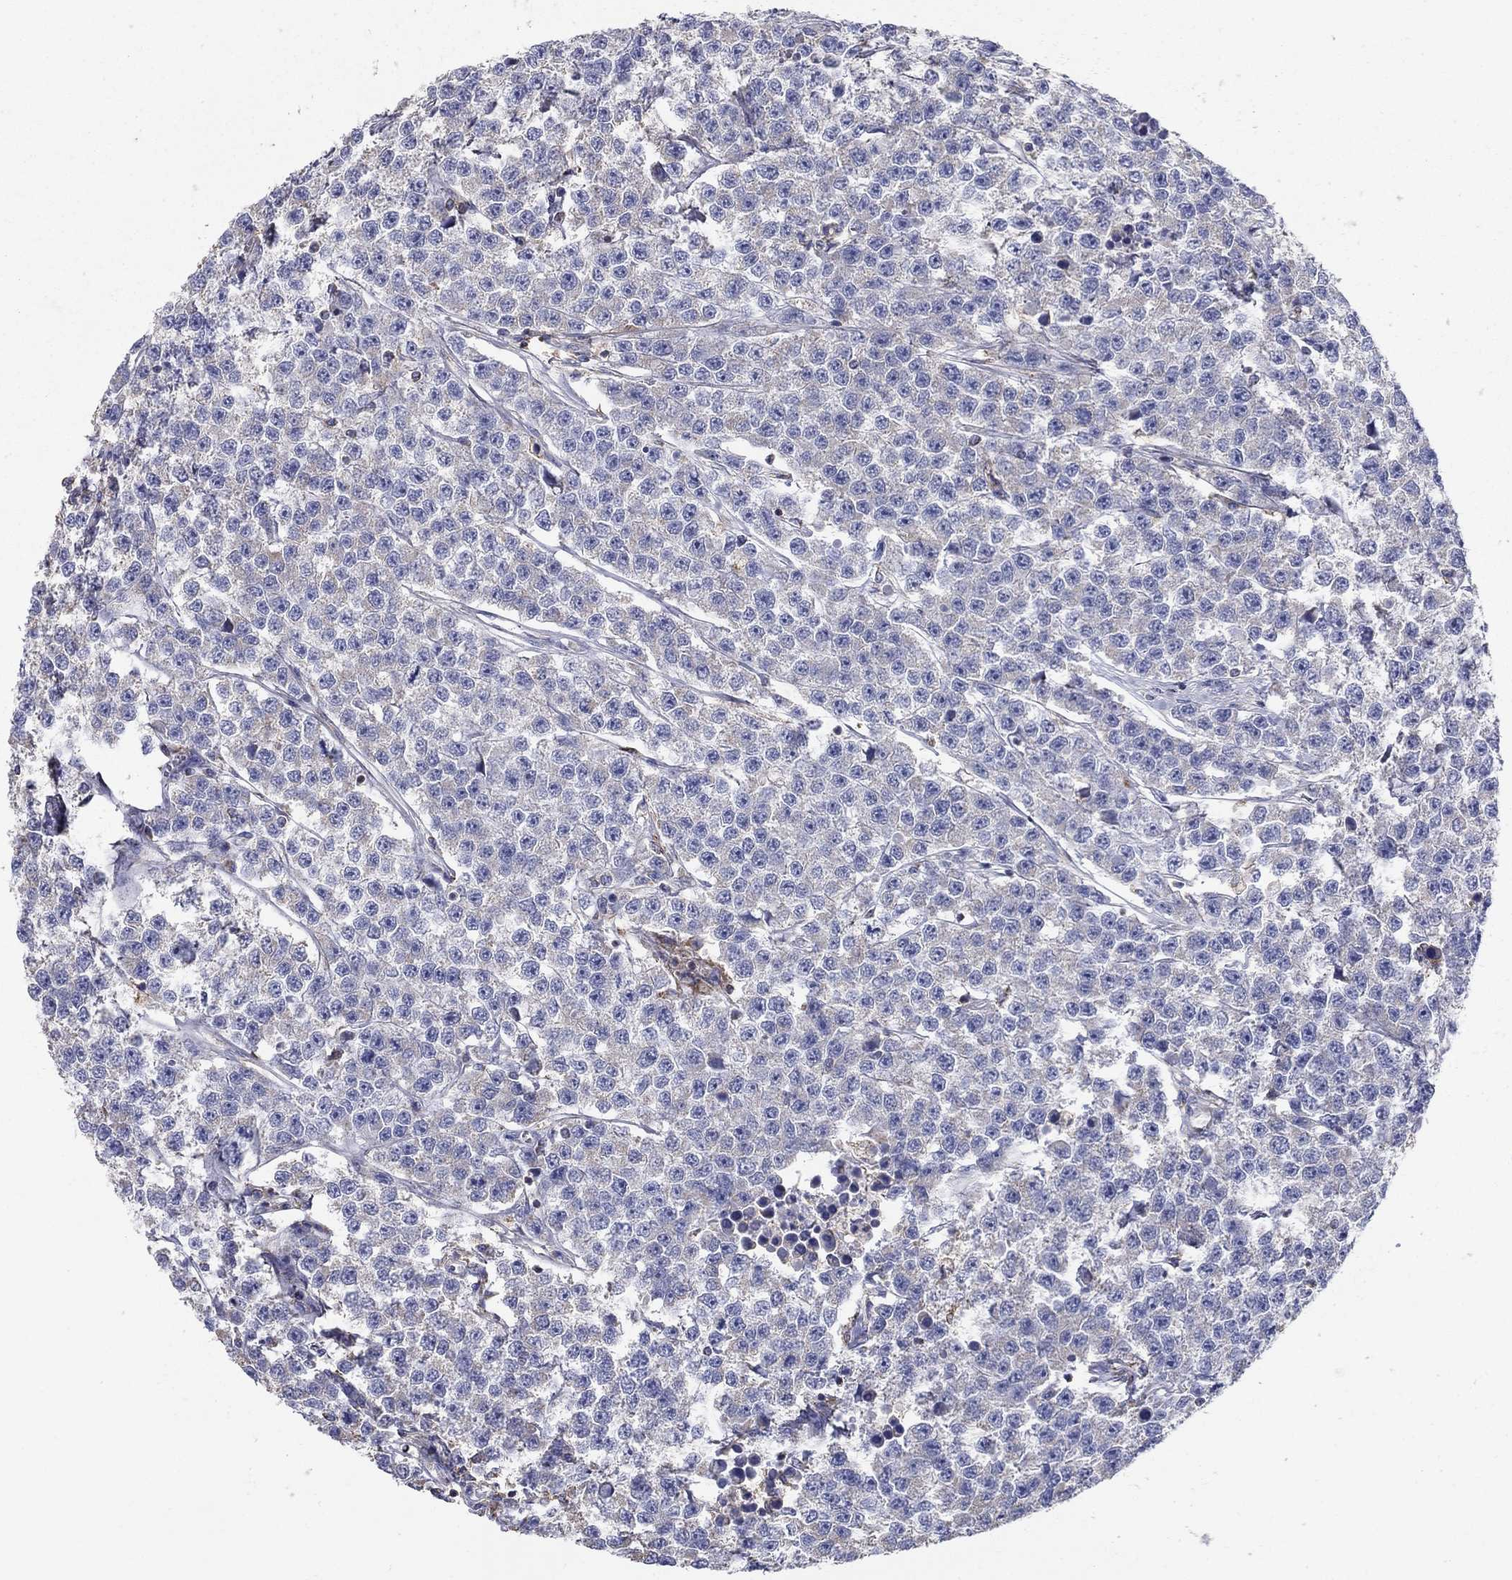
{"staining": {"intensity": "negative", "quantity": "none", "location": "none"}, "tissue": "testis cancer", "cell_type": "Tumor cells", "image_type": "cancer", "snomed": [{"axis": "morphology", "description": "Seminoma, NOS"}, {"axis": "topography", "description": "Testis"}], "caption": "Testis seminoma was stained to show a protein in brown. There is no significant expression in tumor cells.", "gene": "NME5", "patient": {"sex": "male", "age": 59}}